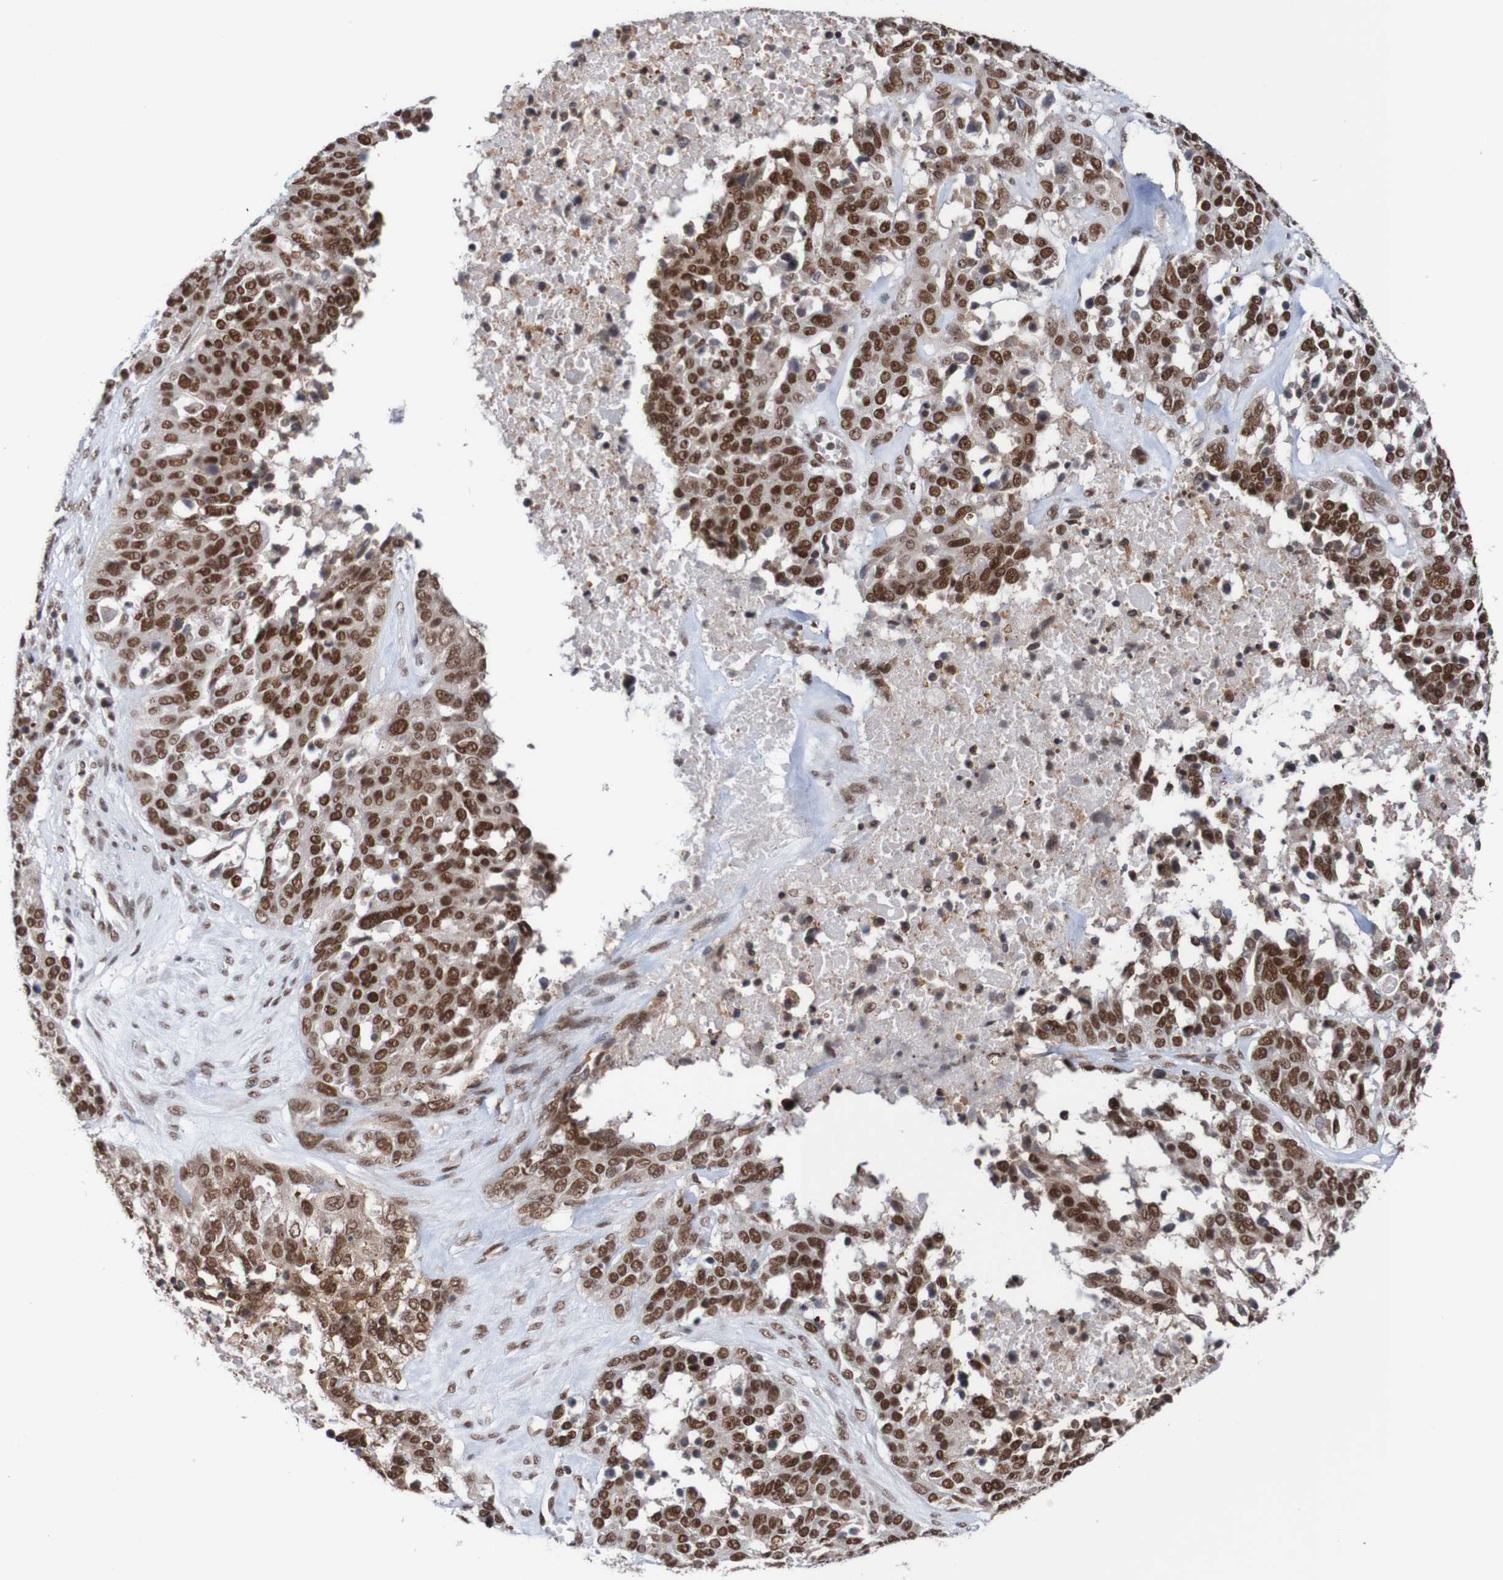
{"staining": {"intensity": "strong", "quantity": ">75%", "location": "nuclear"}, "tissue": "ovarian cancer", "cell_type": "Tumor cells", "image_type": "cancer", "snomed": [{"axis": "morphology", "description": "Cystadenocarcinoma, serous, NOS"}, {"axis": "topography", "description": "Ovary"}], "caption": "Immunohistochemistry (IHC) micrograph of serous cystadenocarcinoma (ovarian) stained for a protein (brown), which exhibits high levels of strong nuclear staining in about >75% of tumor cells.", "gene": "CDC5L", "patient": {"sex": "female", "age": 44}}